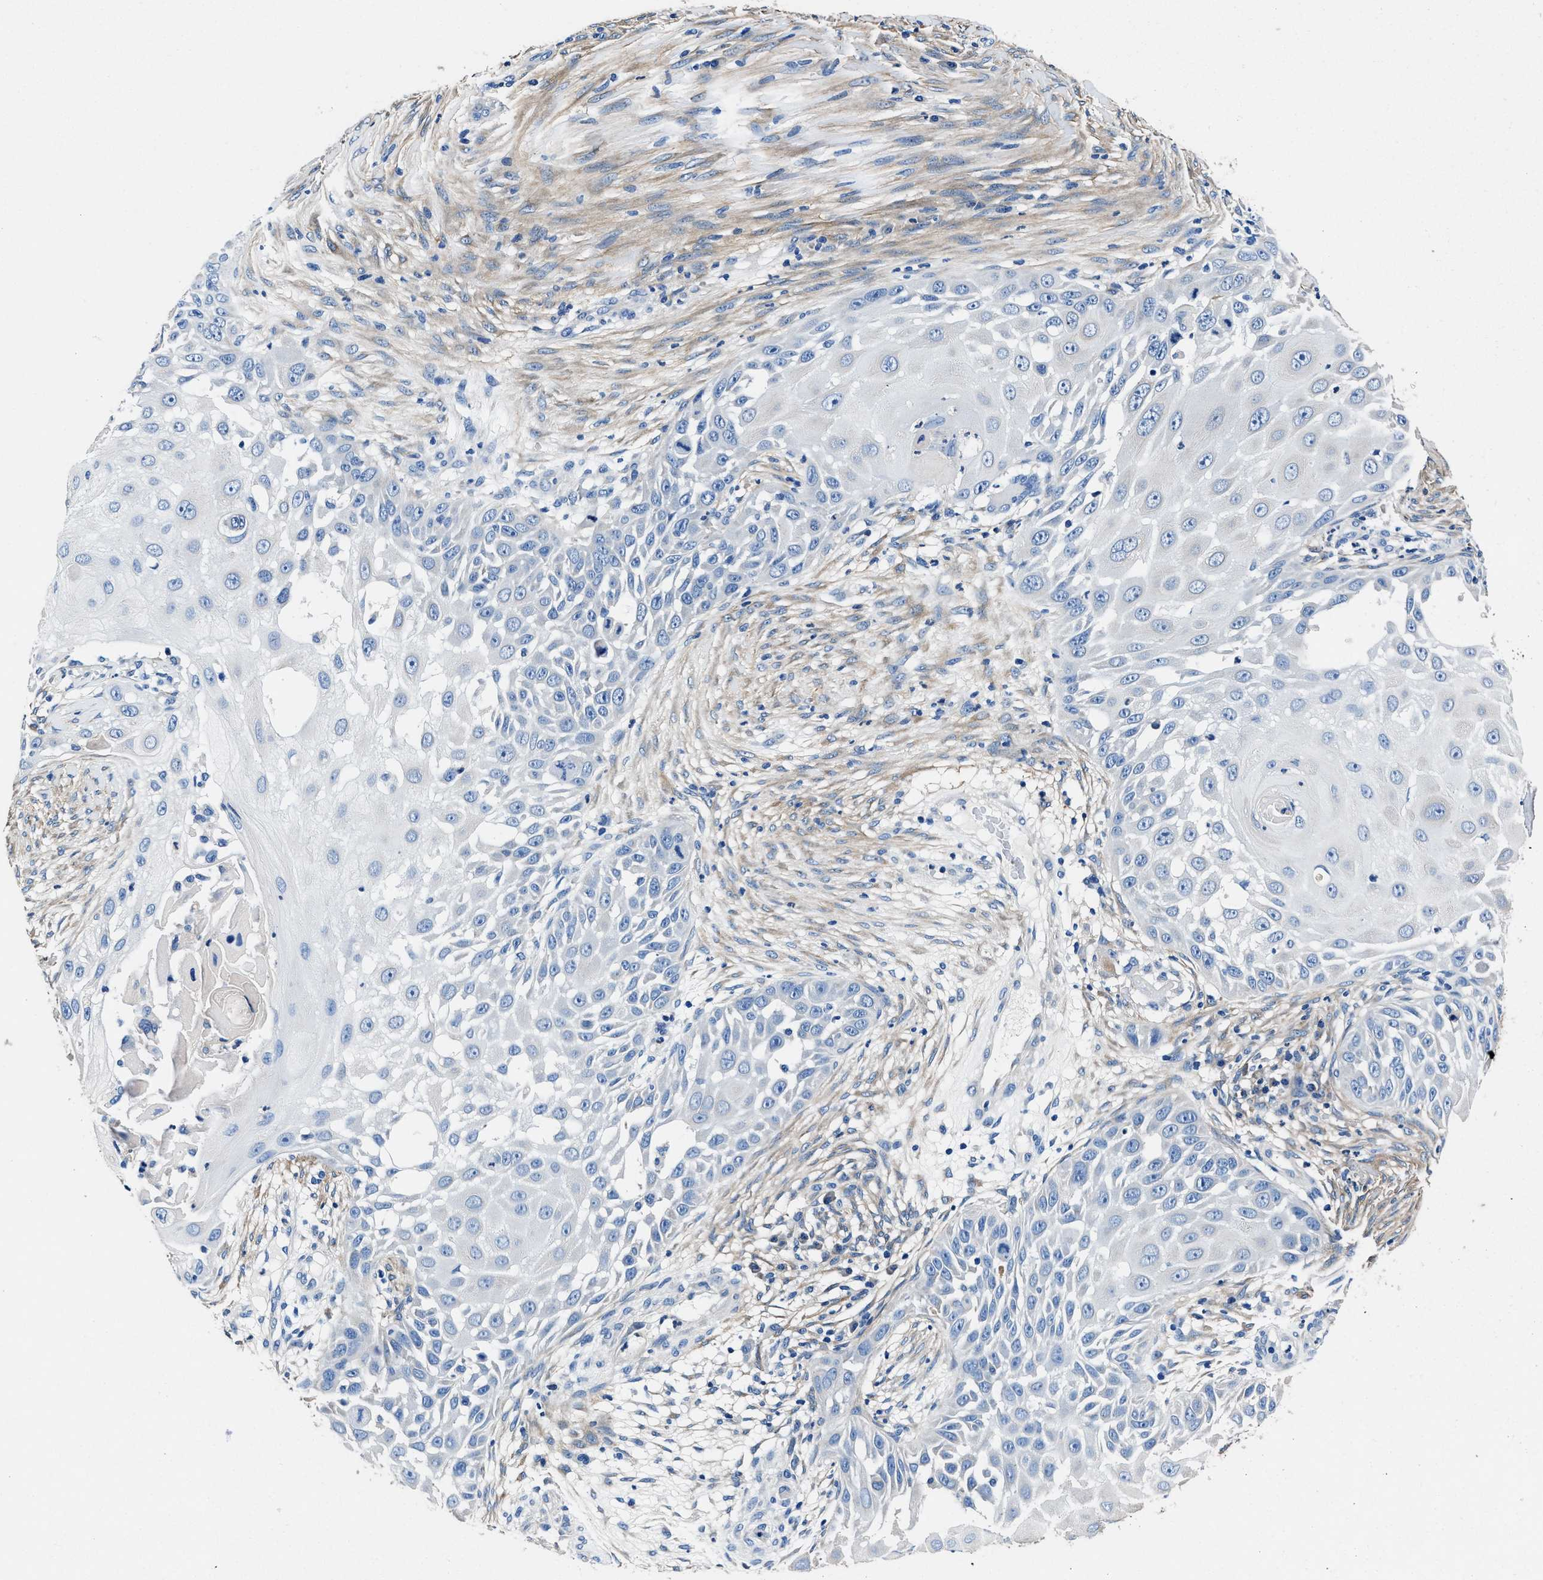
{"staining": {"intensity": "negative", "quantity": "none", "location": "none"}, "tissue": "skin cancer", "cell_type": "Tumor cells", "image_type": "cancer", "snomed": [{"axis": "morphology", "description": "Squamous cell carcinoma, NOS"}, {"axis": "topography", "description": "Skin"}], "caption": "DAB (3,3'-diaminobenzidine) immunohistochemical staining of skin squamous cell carcinoma reveals no significant expression in tumor cells.", "gene": "NEU1", "patient": {"sex": "female", "age": 44}}